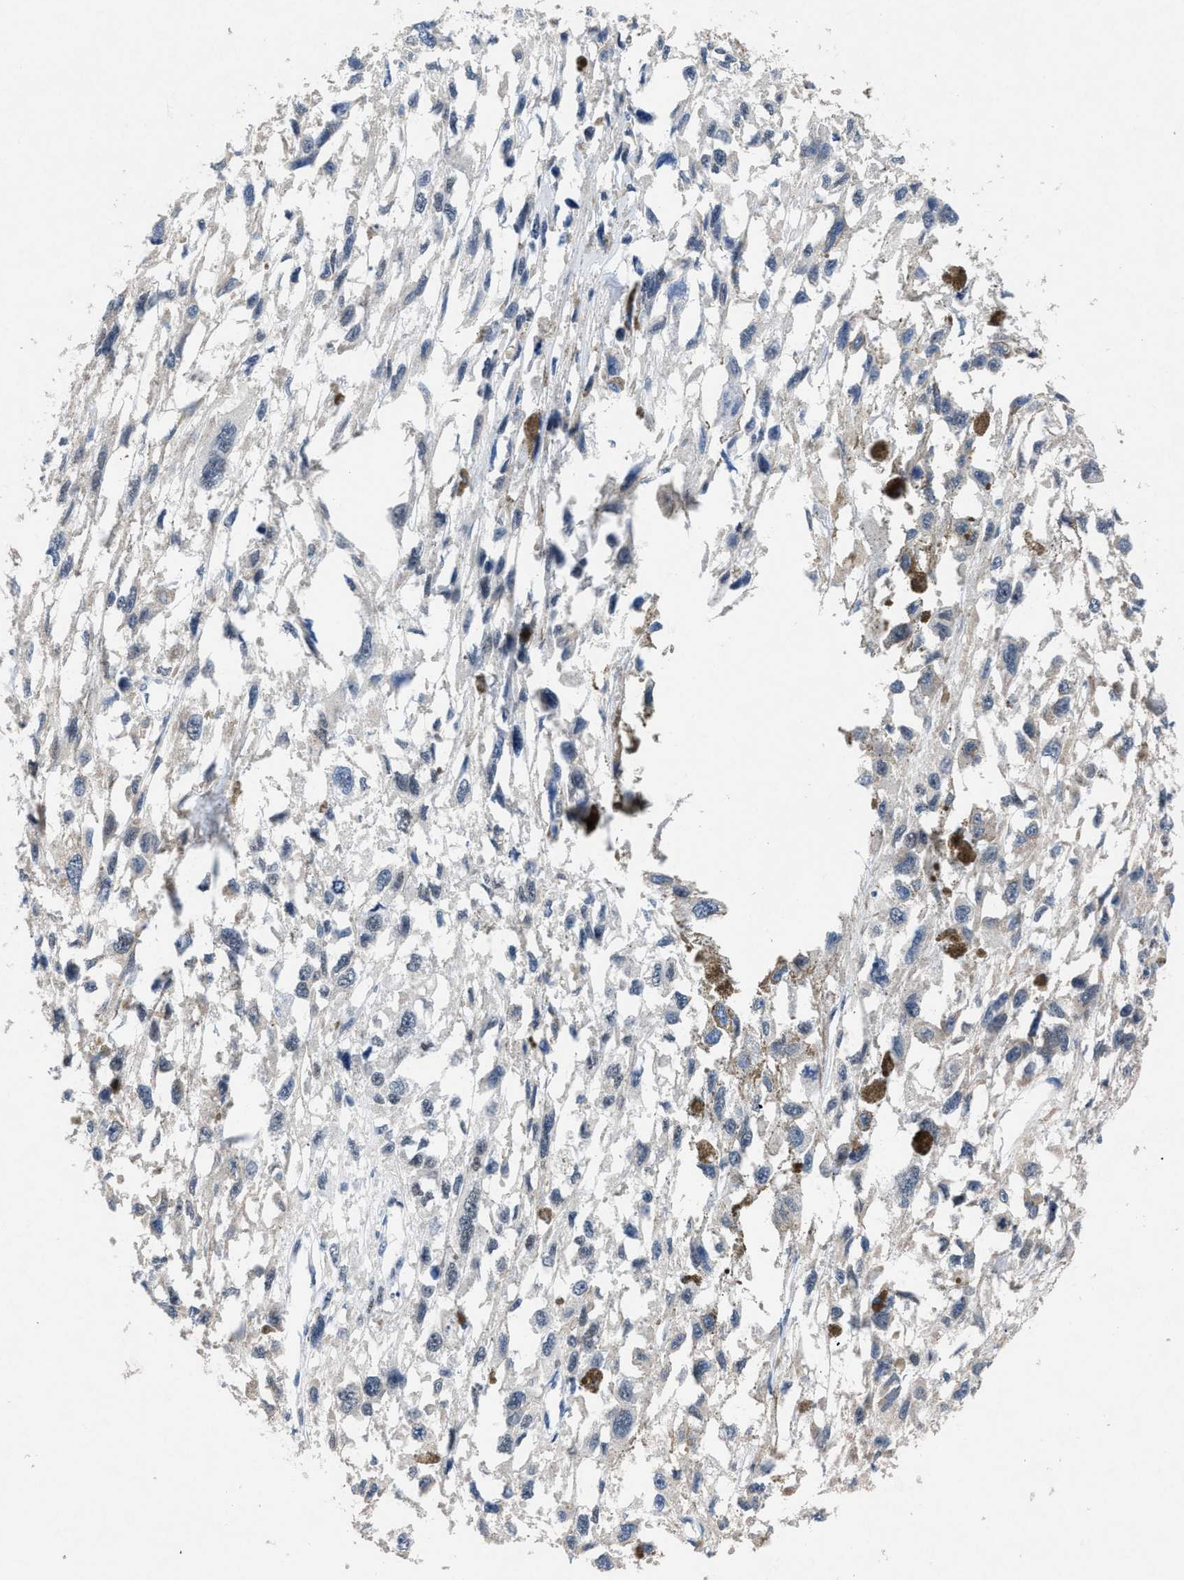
{"staining": {"intensity": "negative", "quantity": "none", "location": "none"}, "tissue": "melanoma", "cell_type": "Tumor cells", "image_type": "cancer", "snomed": [{"axis": "morphology", "description": "Malignant melanoma, Metastatic site"}, {"axis": "topography", "description": "Lymph node"}], "caption": "Tumor cells show no significant protein expression in malignant melanoma (metastatic site).", "gene": "ID3", "patient": {"sex": "male", "age": 59}}